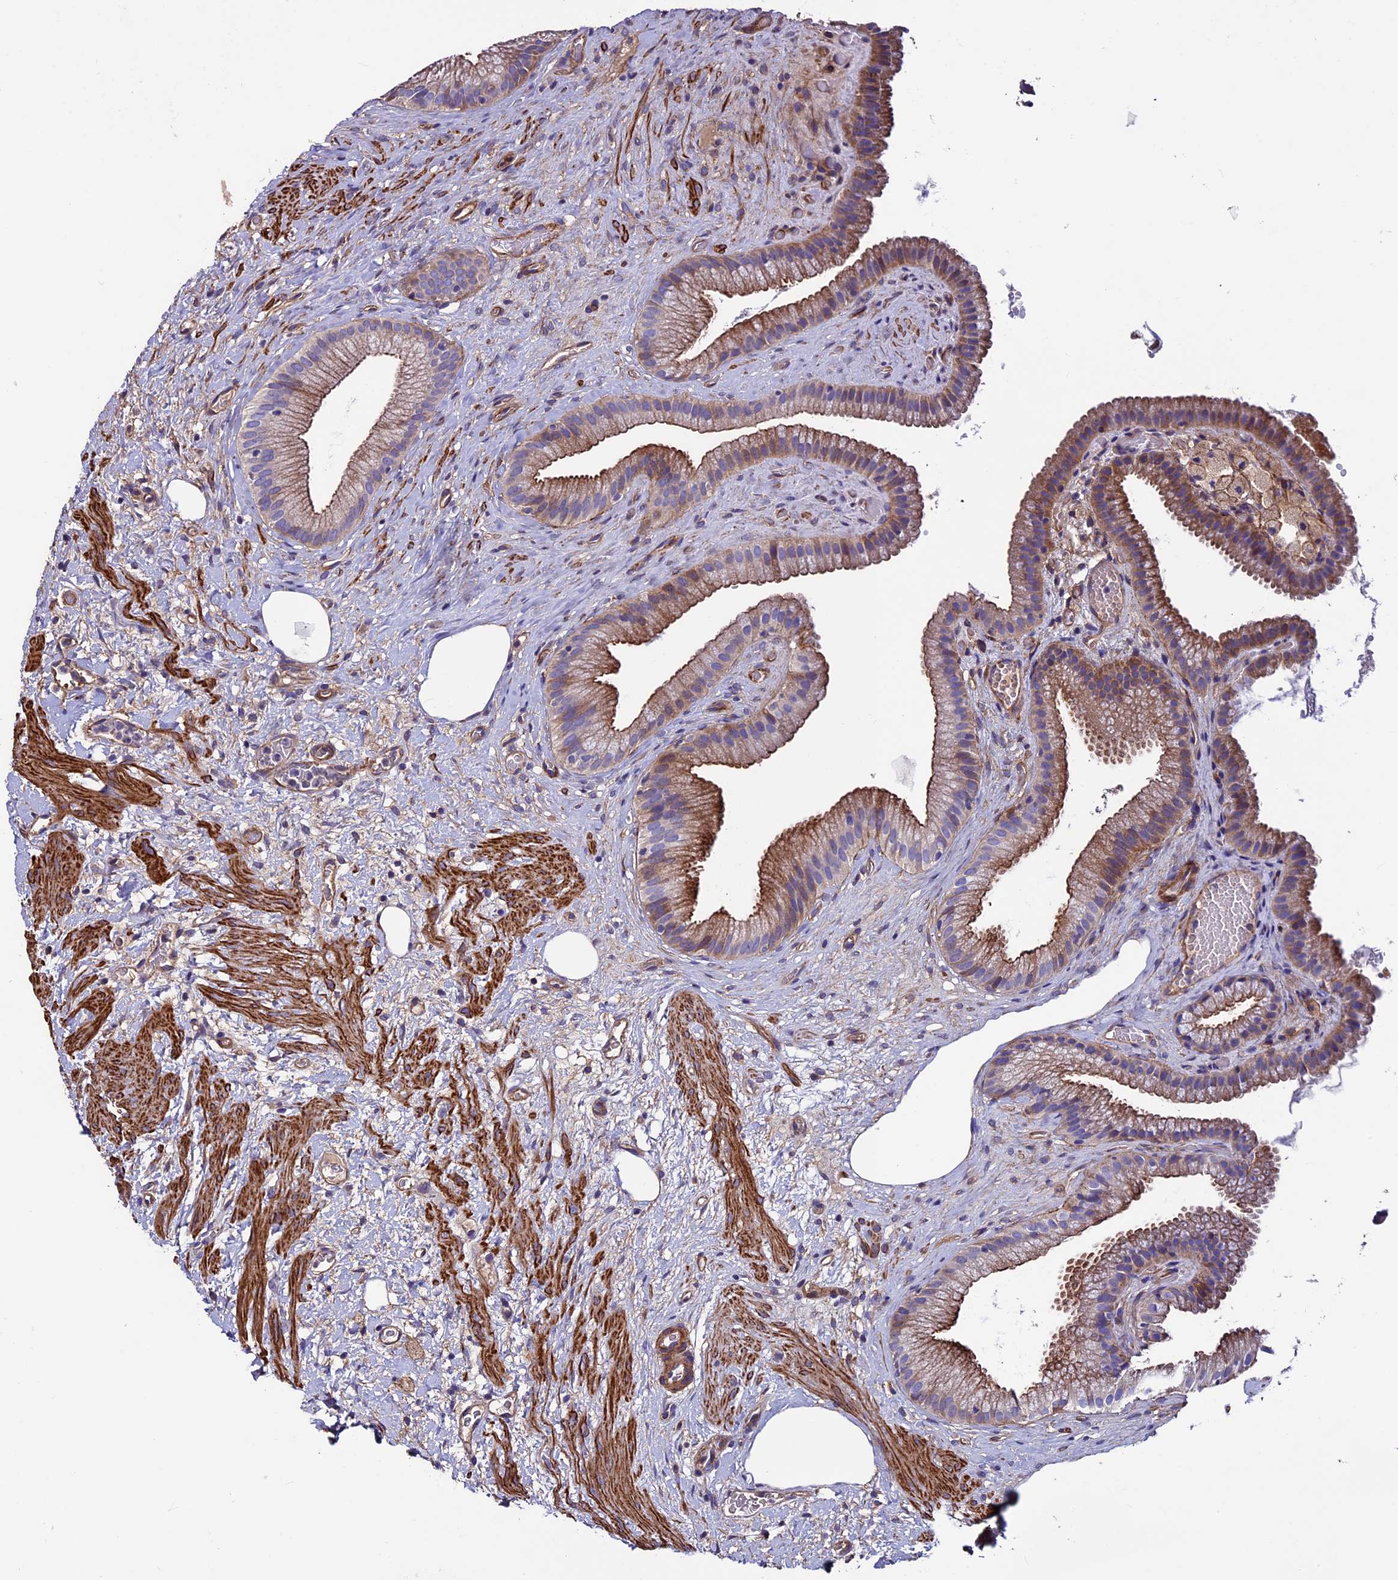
{"staining": {"intensity": "moderate", "quantity": ">75%", "location": "cytoplasmic/membranous"}, "tissue": "gallbladder", "cell_type": "Glandular cells", "image_type": "normal", "snomed": [{"axis": "morphology", "description": "Normal tissue, NOS"}, {"axis": "morphology", "description": "Inflammation, NOS"}, {"axis": "topography", "description": "Gallbladder"}], "caption": "Protein staining of normal gallbladder shows moderate cytoplasmic/membranous expression in about >75% of glandular cells.", "gene": "EVA1B", "patient": {"sex": "male", "age": 51}}